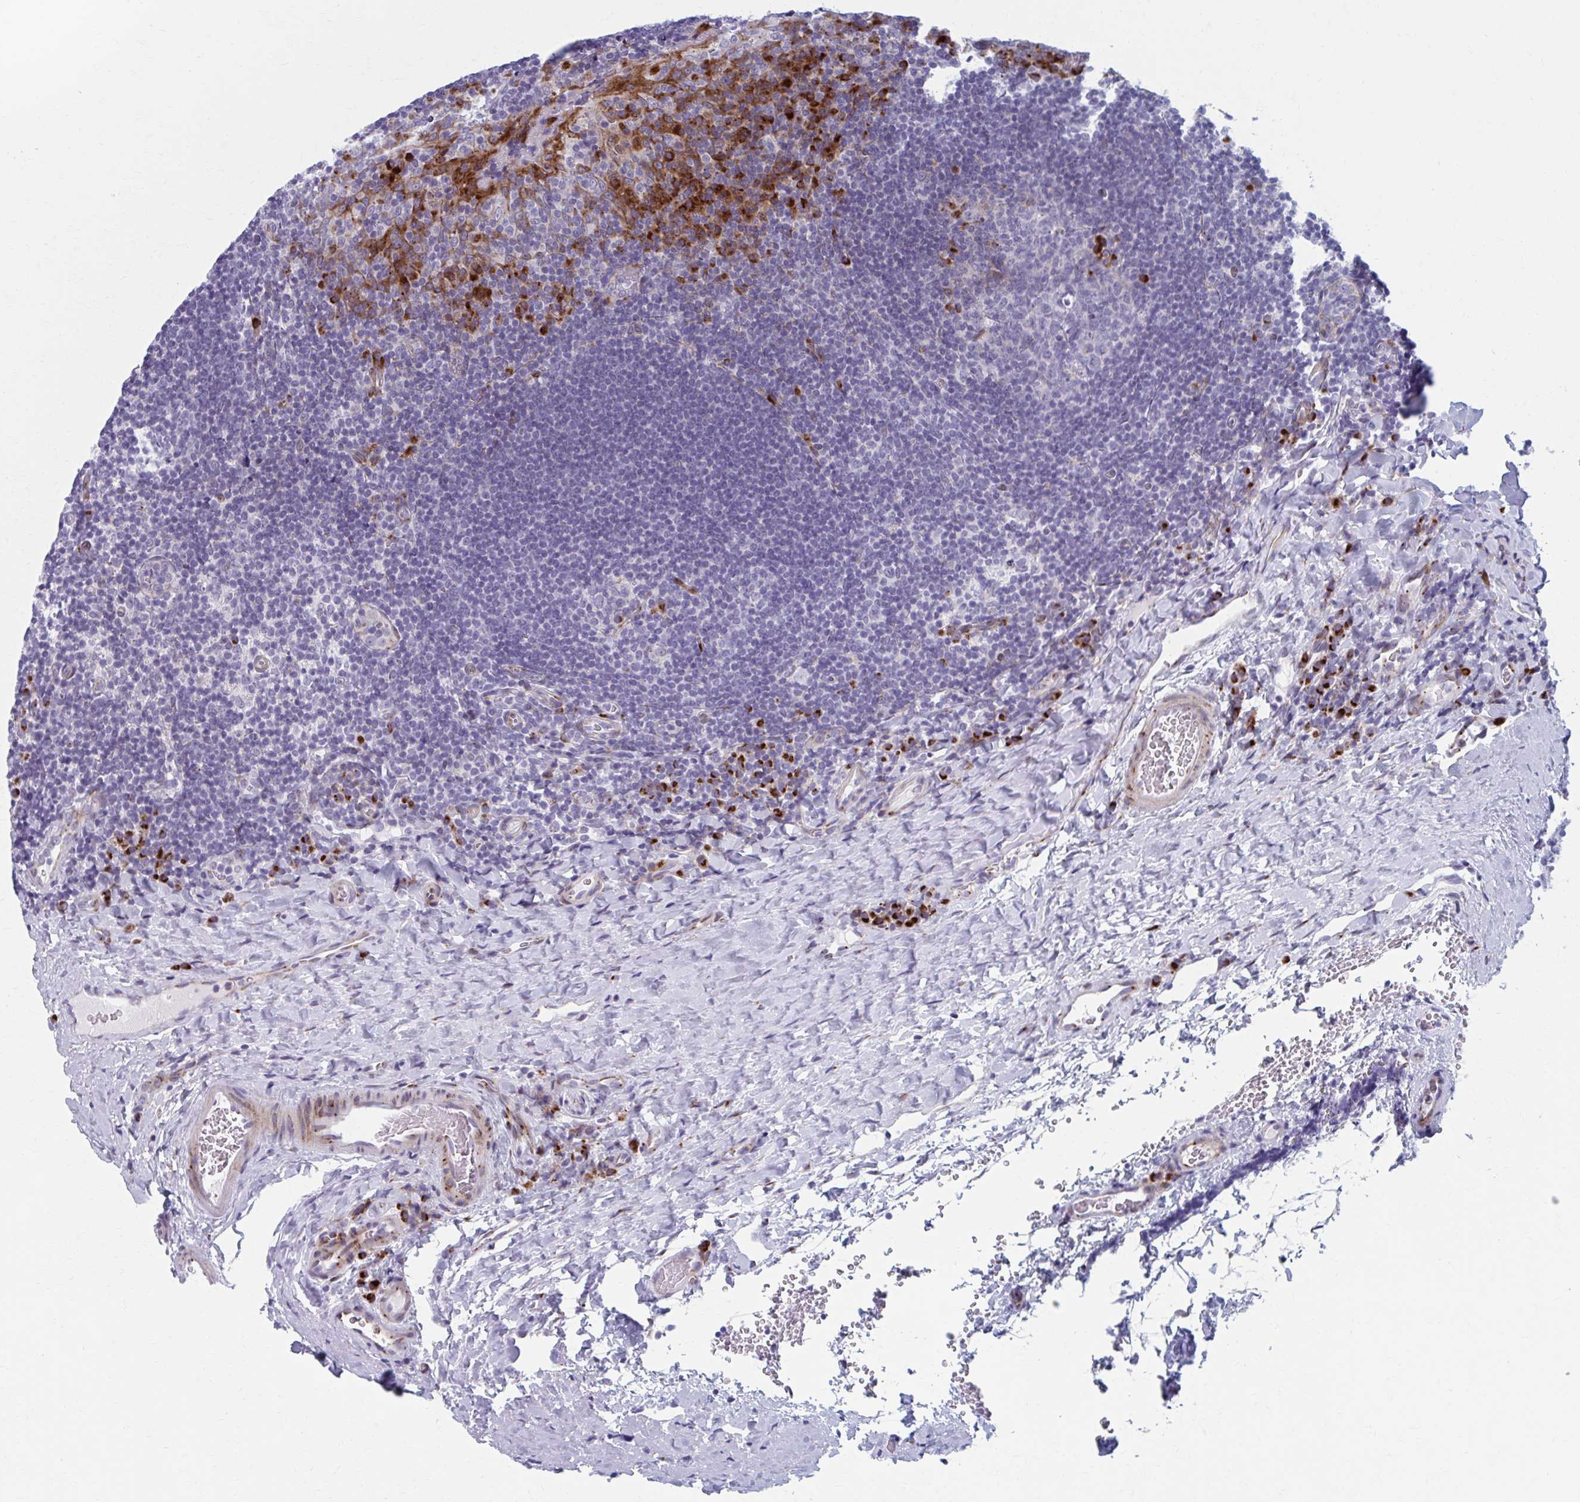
{"staining": {"intensity": "negative", "quantity": "none", "location": "none"}, "tissue": "tonsil", "cell_type": "Germinal center cells", "image_type": "normal", "snomed": [{"axis": "morphology", "description": "Normal tissue, NOS"}, {"axis": "topography", "description": "Tonsil"}], "caption": "Tonsil stained for a protein using immunohistochemistry reveals no expression germinal center cells.", "gene": "OLFM2", "patient": {"sex": "male", "age": 17}}